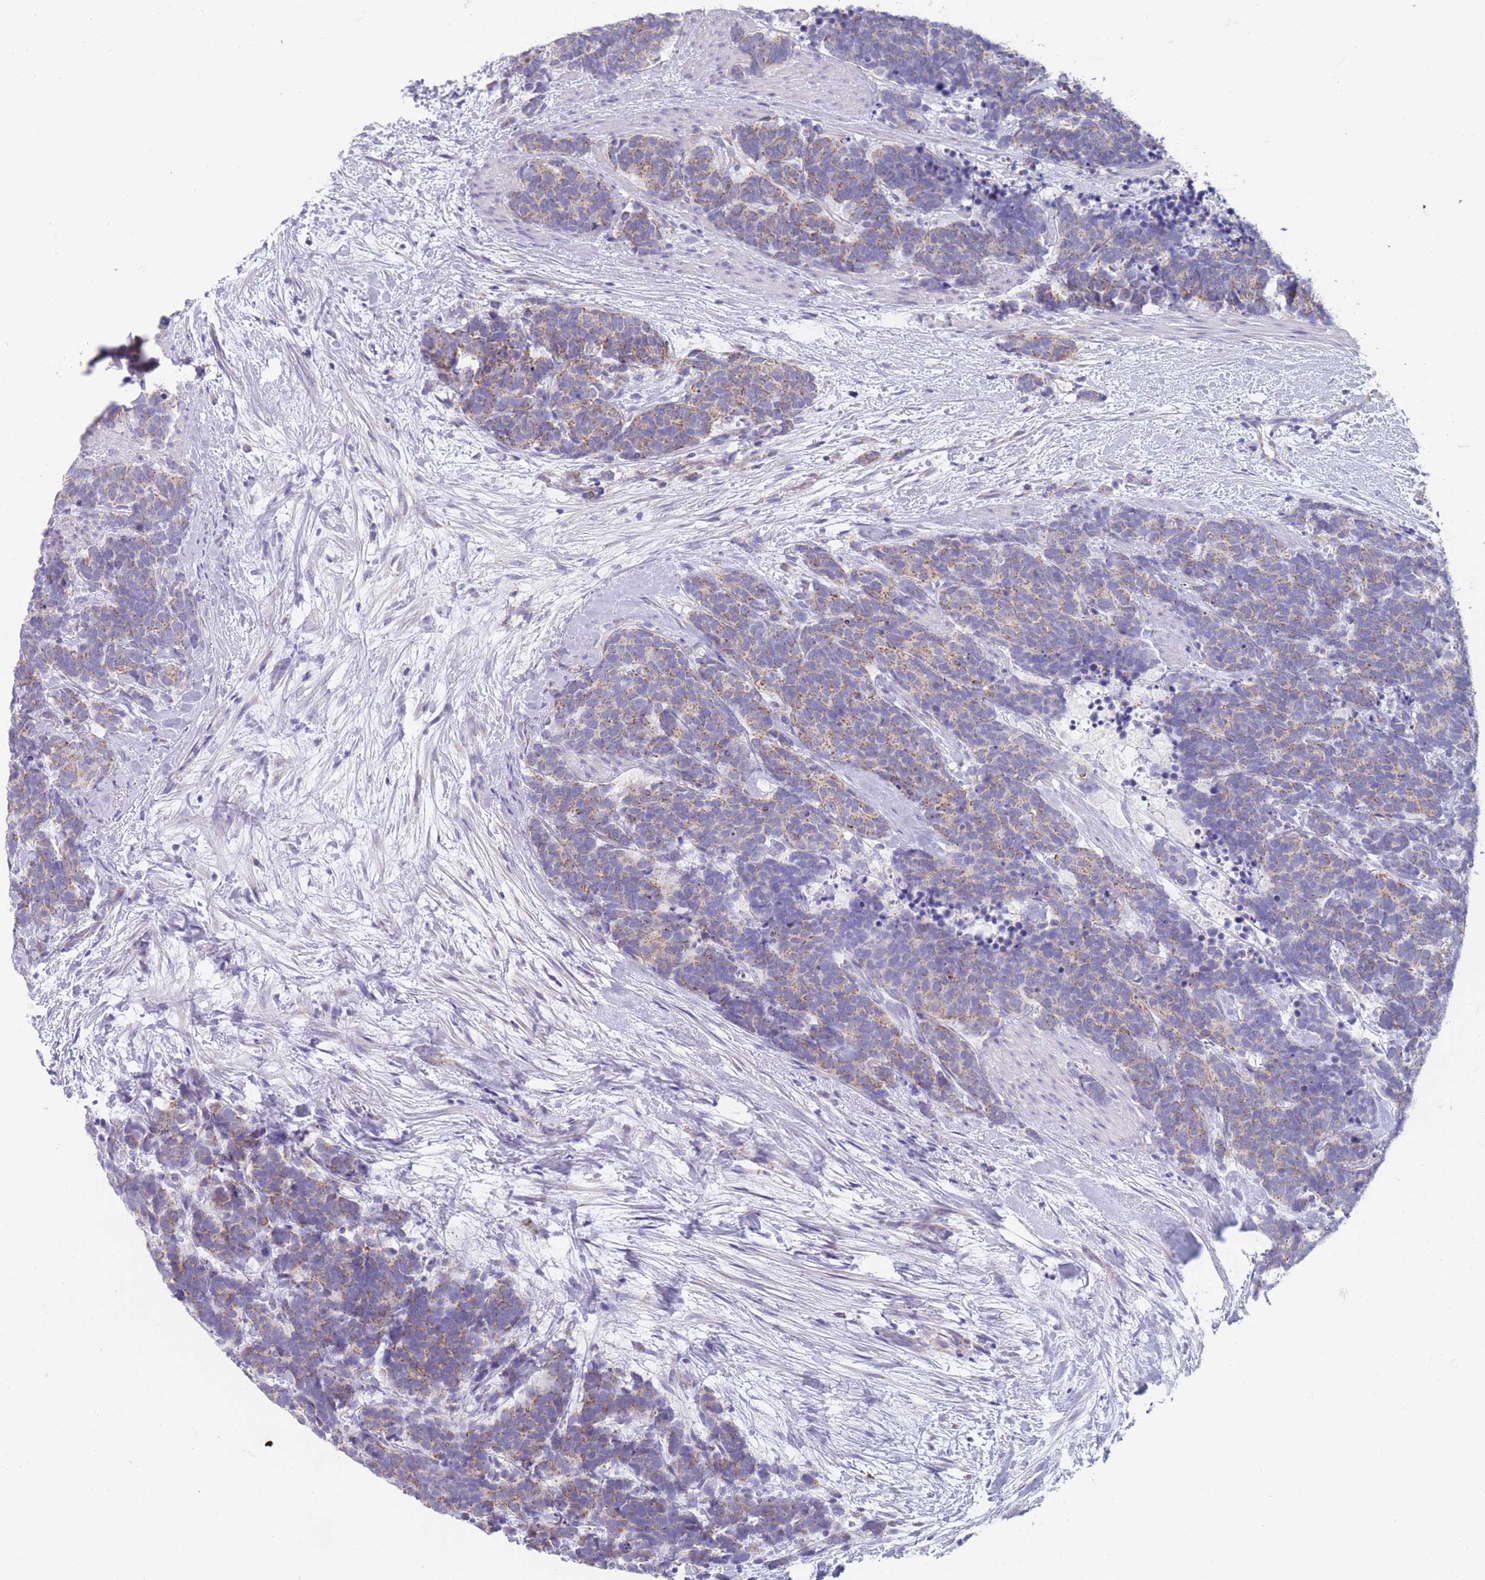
{"staining": {"intensity": "moderate", "quantity": "25%-75%", "location": "cytoplasmic/membranous"}, "tissue": "carcinoid", "cell_type": "Tumor cells", "image_type": "cancer", "snomed": [{"axis": "morphology", "description": "Carcinoma, NOS"}, {"axis": "morphology", "description": "Carcinoid, malignant, NOS"}, {"axis": "topography", "description": "Prostate"}], "caption": "A brown stain highlights moderate cytoplasmic/membranous staining of a protein in human carcinoid (malignant) tumor cells.", "gene": "MRPS14", "patient": {"sex": "male", "age": 57}}